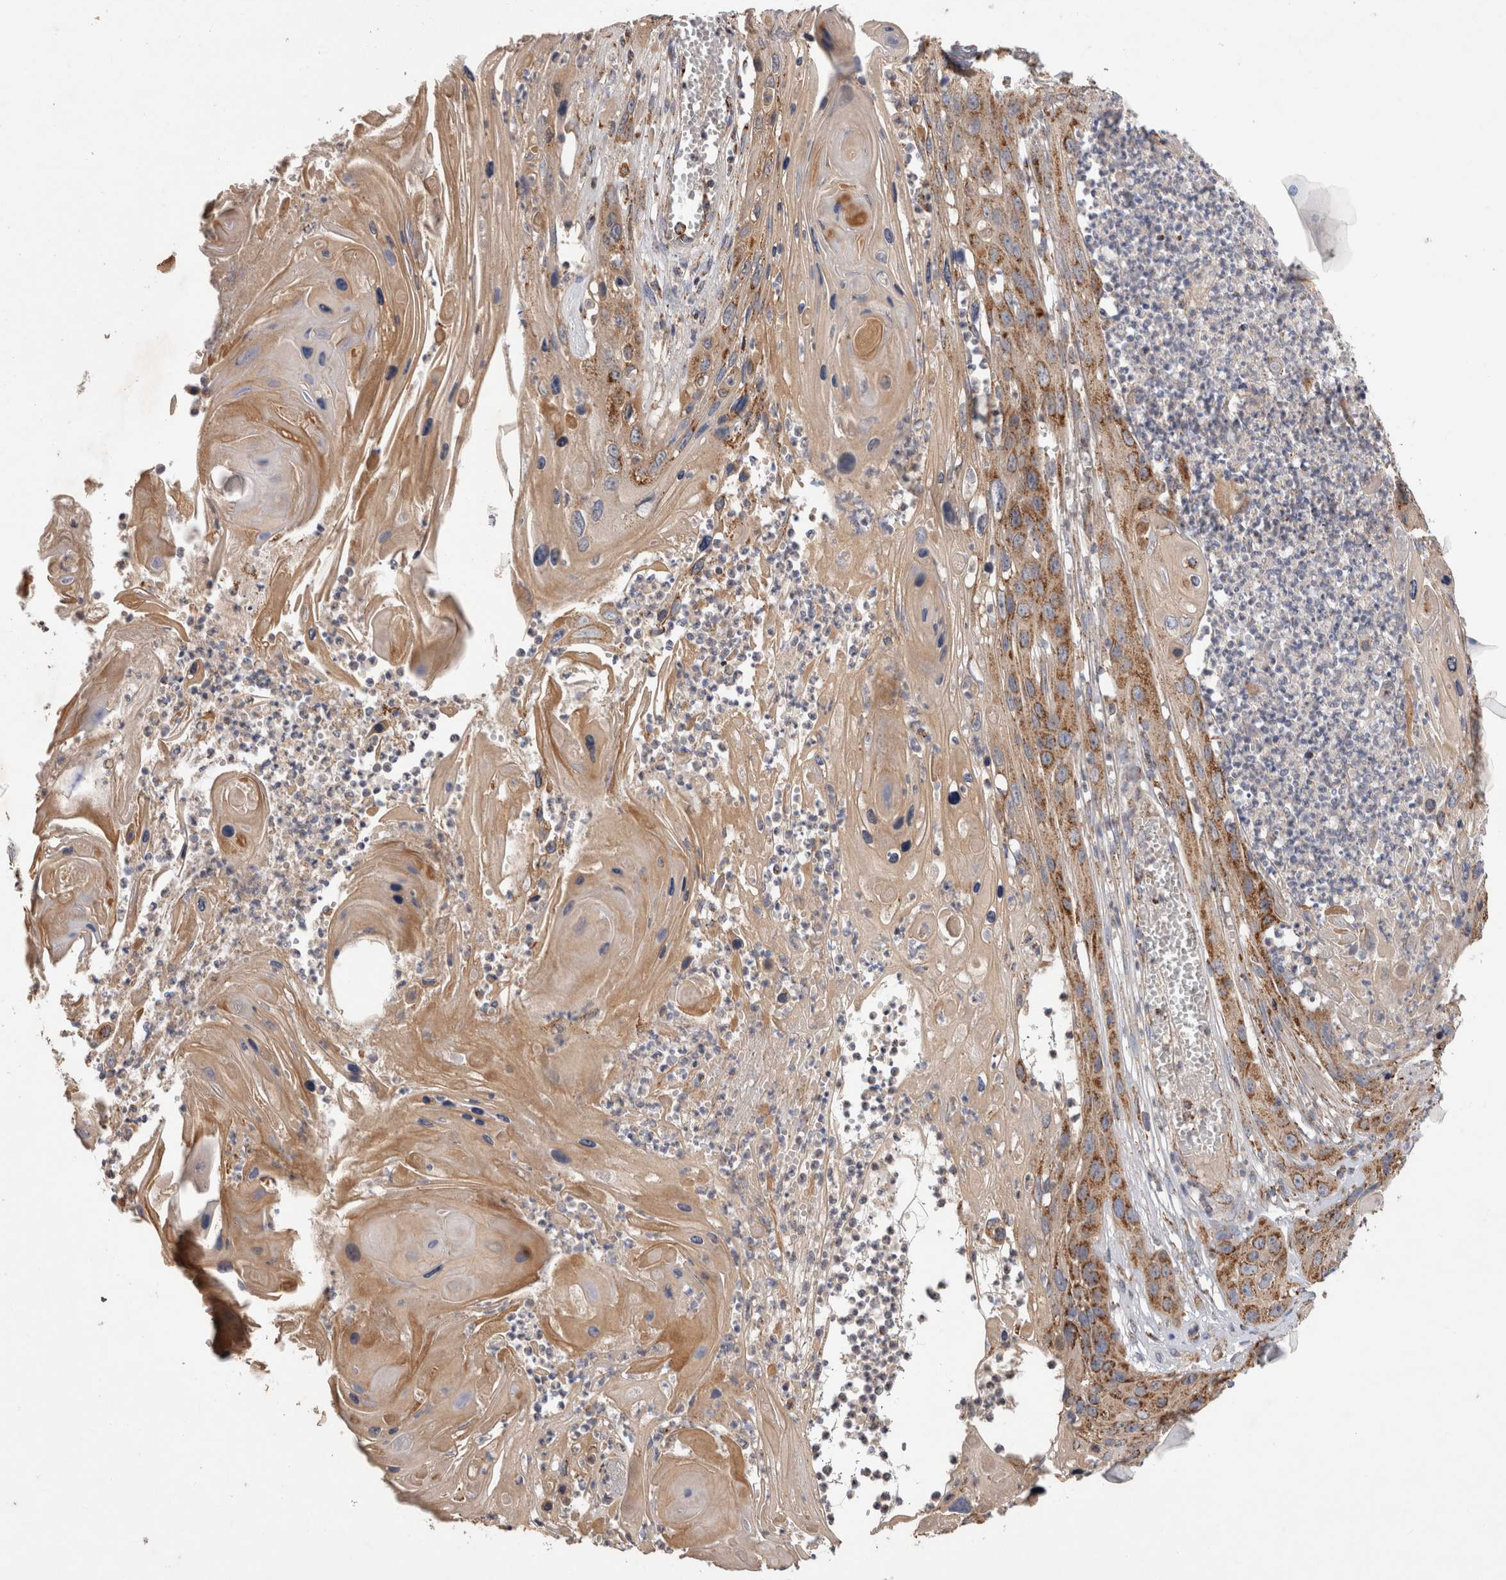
{"staining": {"intensity": "moderate", "quantity": ">75%", "location": "cytoplasmic/membranous"}, "tissue": "skin cancer", "cell_type": "Tumor cells", "image_type": "cancer", "snomed": [{"axis": "morphology", "description": "Squamous cell carcinoma, NOS"}, {"axis": "topography", "description": "Skin"}], "caption": "IHC (DAB (3,3'-diaminobenzidine)) staining of skin cancer (squamous cell carcinoma) demonstrates moderate cytoplasmic/membranous protein positivity in about >75% of tumor cells.", "gene": "IARS2", "patient": {"sex": "male", "age": 55}}